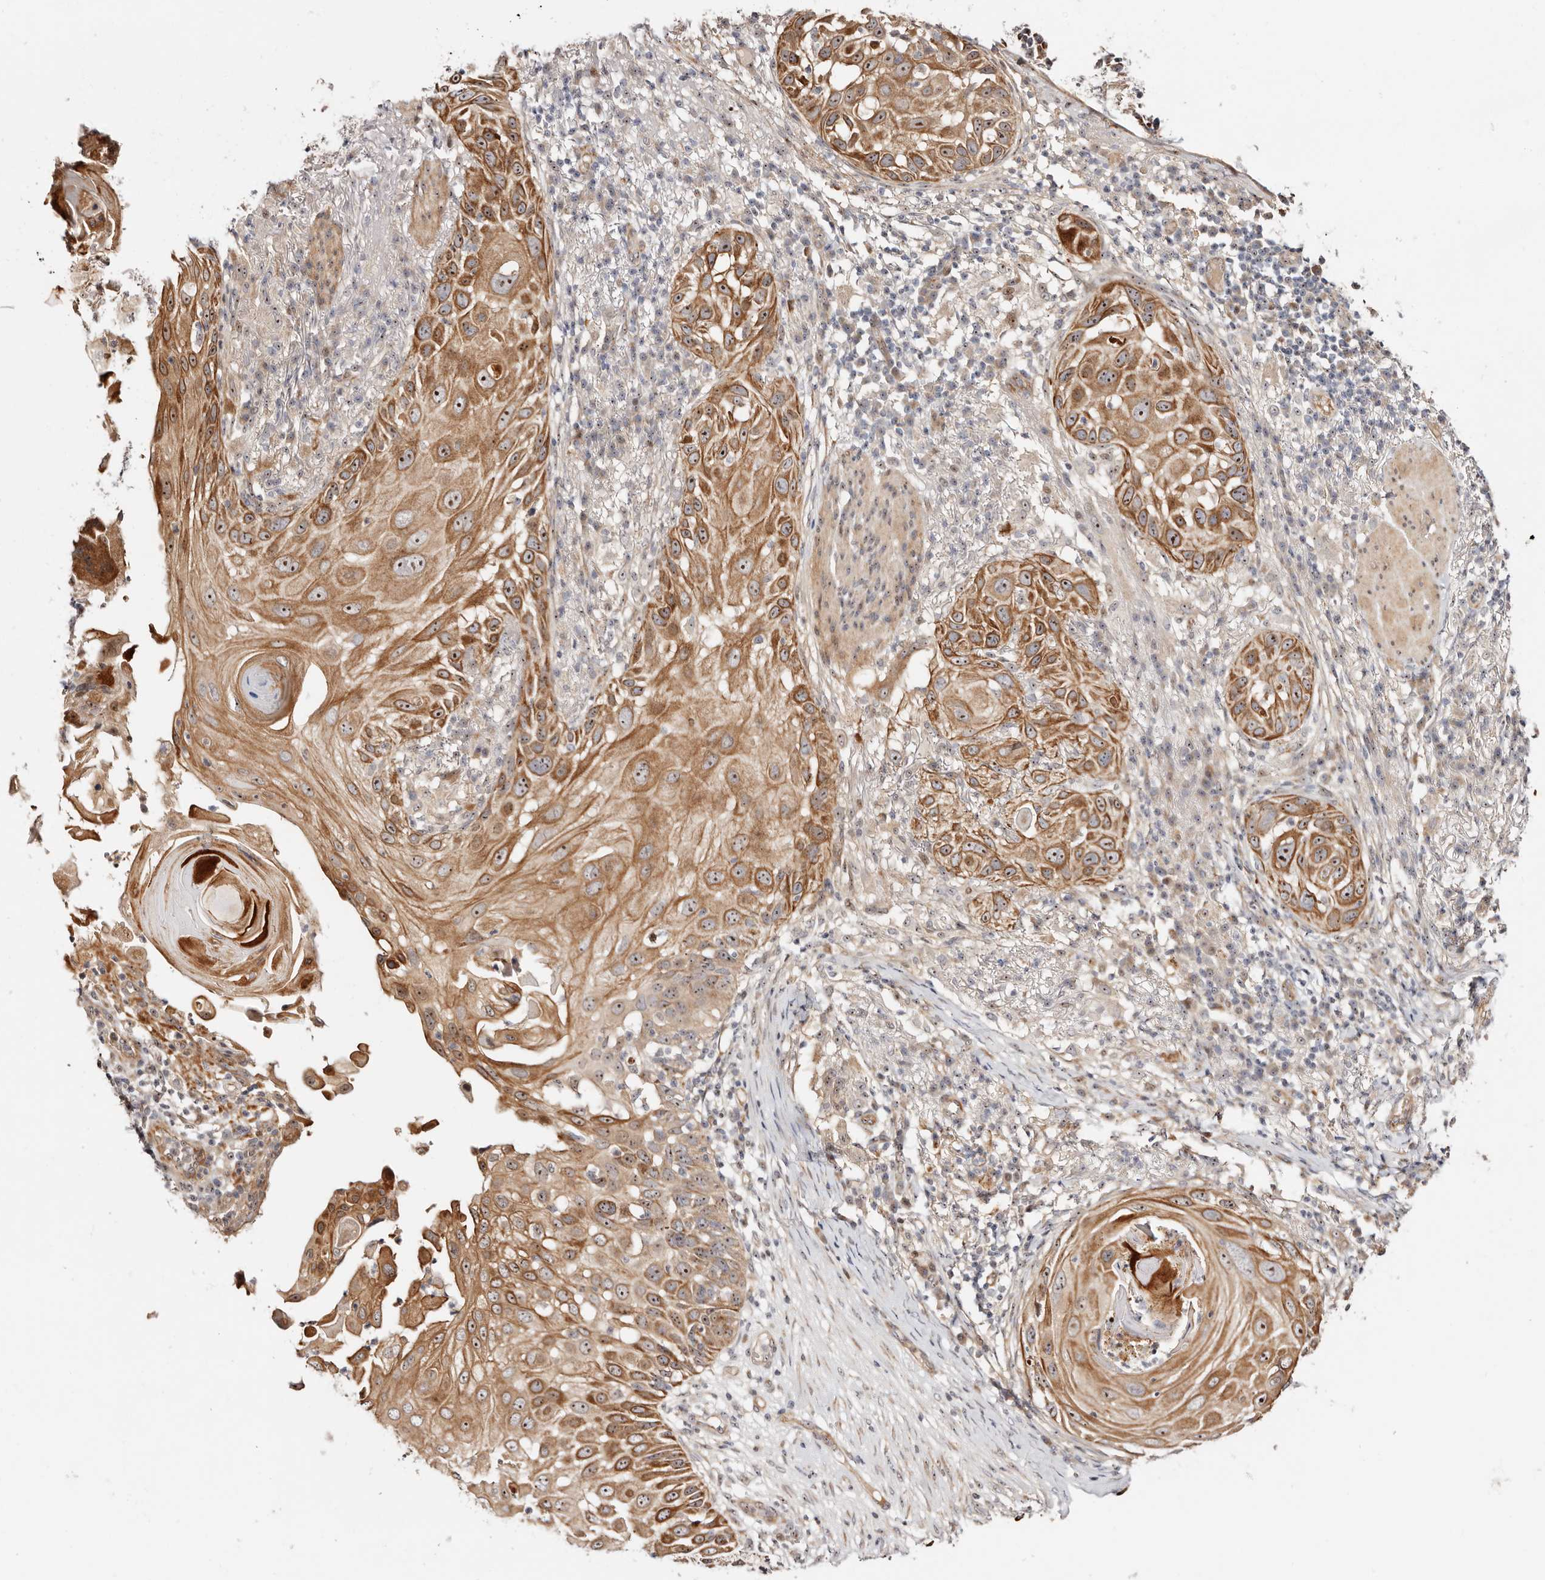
{"staining": {"intensity": "strong", "quantity": ">75%", "location": "cytoplasmic/membranous,nuclear"}, "tissue": "skin cancer", "cell_type": "Tumor cells", "image_type": "cancer", "snomed": [{"axis": "morphology", "description": "Squamous cell carcinoma, NOS"}, {"axis": "topography", "description": "Skin"}], "caption": "Squamous cell carcinoma (skin) was stained to show a protein in brown. There is high levels of strong cytoplasmic/membranous and nuclear staining in about >75% of tumor cells.", "gene": "ODF2L", "patient": {"sex": "female", "age": 44}}